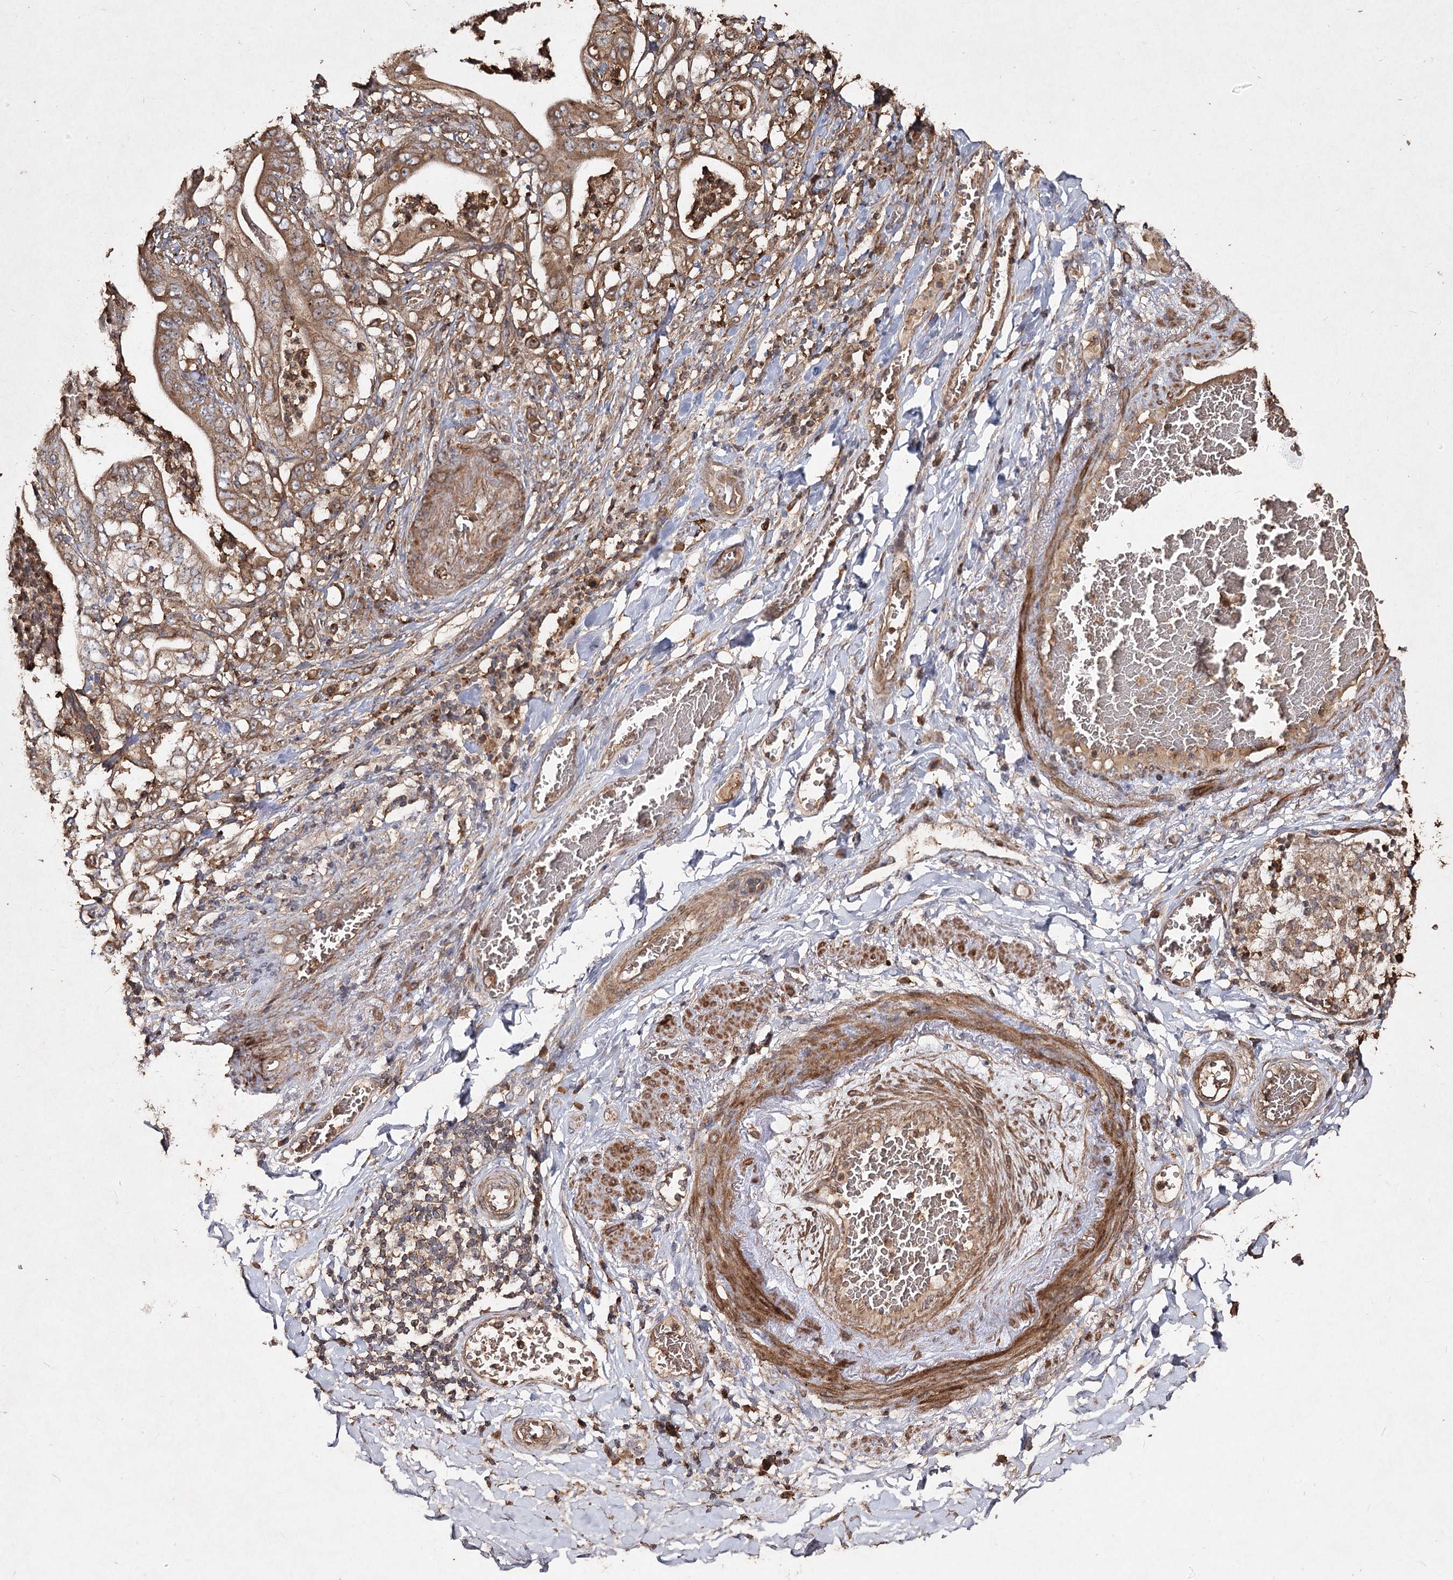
{"staining": {"intensity": "moderate", "quantity": ">75%", "location": "cytoplasmic/membranous"}, "tissue": "stomach cancer", "cell_type": "Tumor cells", "image_type": "cancer", "snomed": [{"axis": "morphology", "description": "Adenocarcinoma, NOS"}, {"axis": "topography", "description": "Stomach"}], "caption": "Immunohistochemical staining of human stomach adenocarcinoma shows medium levels of moderate cytoplasmic/membranous expression in approximately >75% of tumor cells.", "gene": "PIK3C2A", "patient": {"sex": "female", "age": 73}}